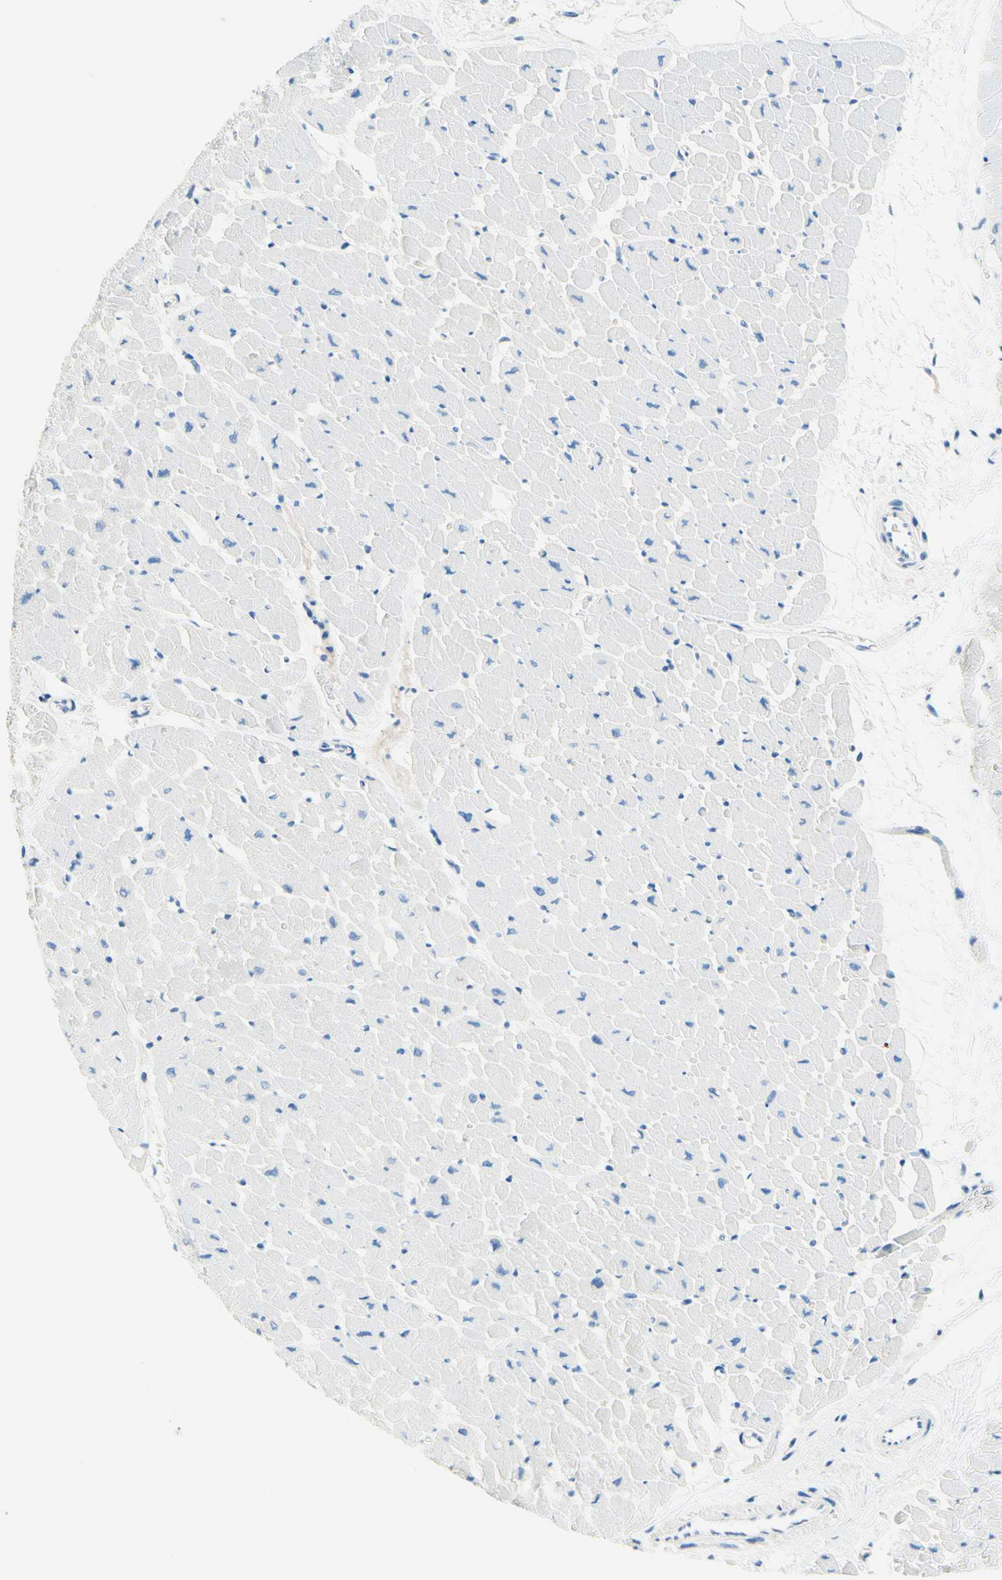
{"staining": {"intensity": "negative", "quantity": "none", "location": "none"}, "tissue": "heart muscle", "cell_type": "Cardiomyocytes", "image_type": "normal", "snomed": [{"axis": "morphology", "description": "Normal tissue, NOS"}, {"axis": "topography", "description": "Heart"}], "caption": "Human heart muscle stained for a protein using IHC shows no staining in cardiomyocytes.", "gene": "PASD1", "patient": {"sex": "male", "age": 45}}